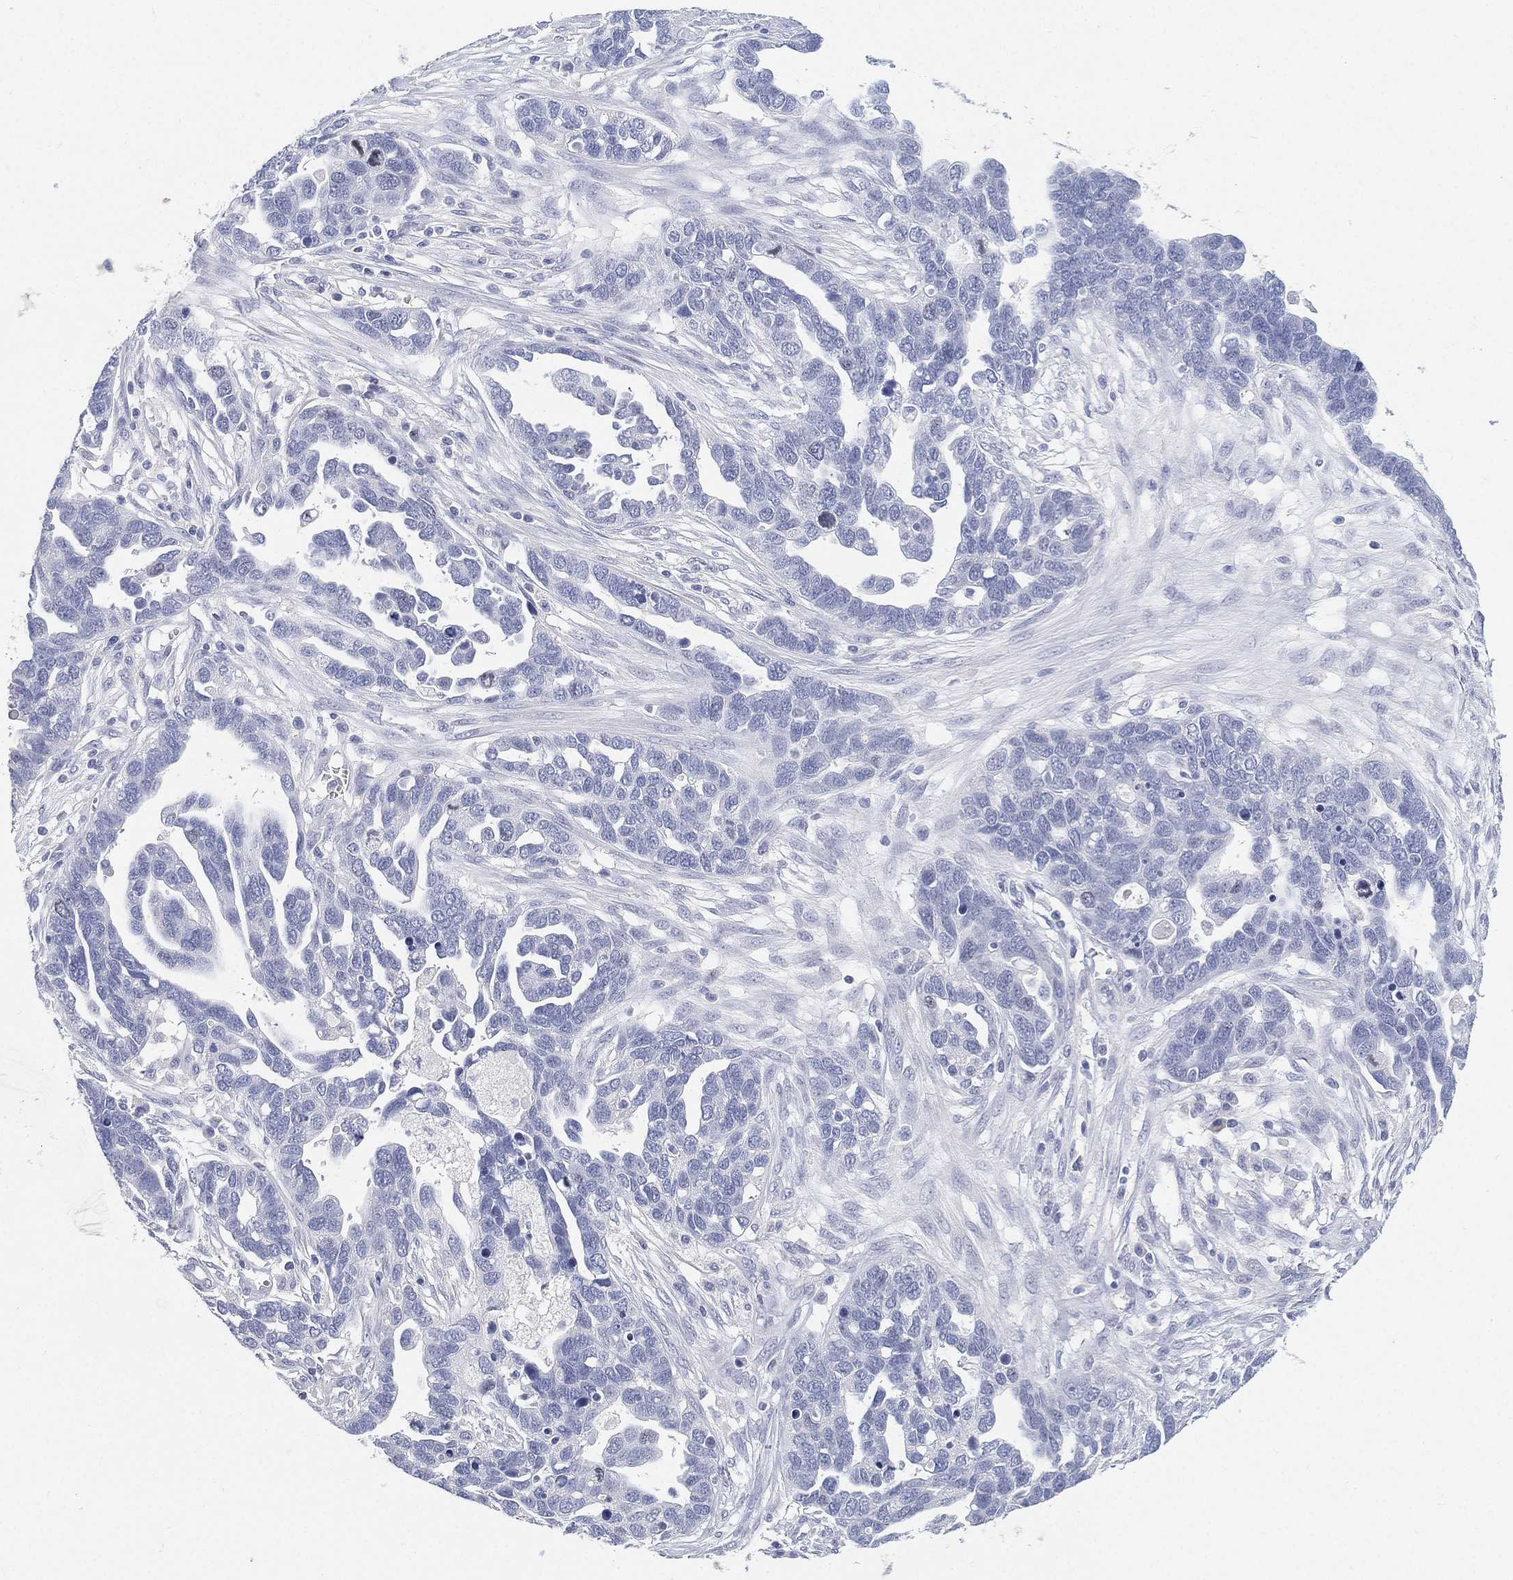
{"staining": {"intensity": "negative", "quantity": "none", "location": "none"}, "tissue": "ovarian cancer", "cell_type": "Tumor cells", "image_type": "cancer", "snomed": [{"axis": "morphology", "description": "Cystadenocarcinoma, serous, NOS"}, {"axis": "topography", "description": "Ovary"}], "caption": "IHC of human ovarian cancer exhibits no positivity in tumor cells. (Brightfield microscopy of DAB (3,3'-diaminobenzidine) IHC at high magnification).", "gene": "FAM187B", "patient": {"sex": "female", "age": 54}}